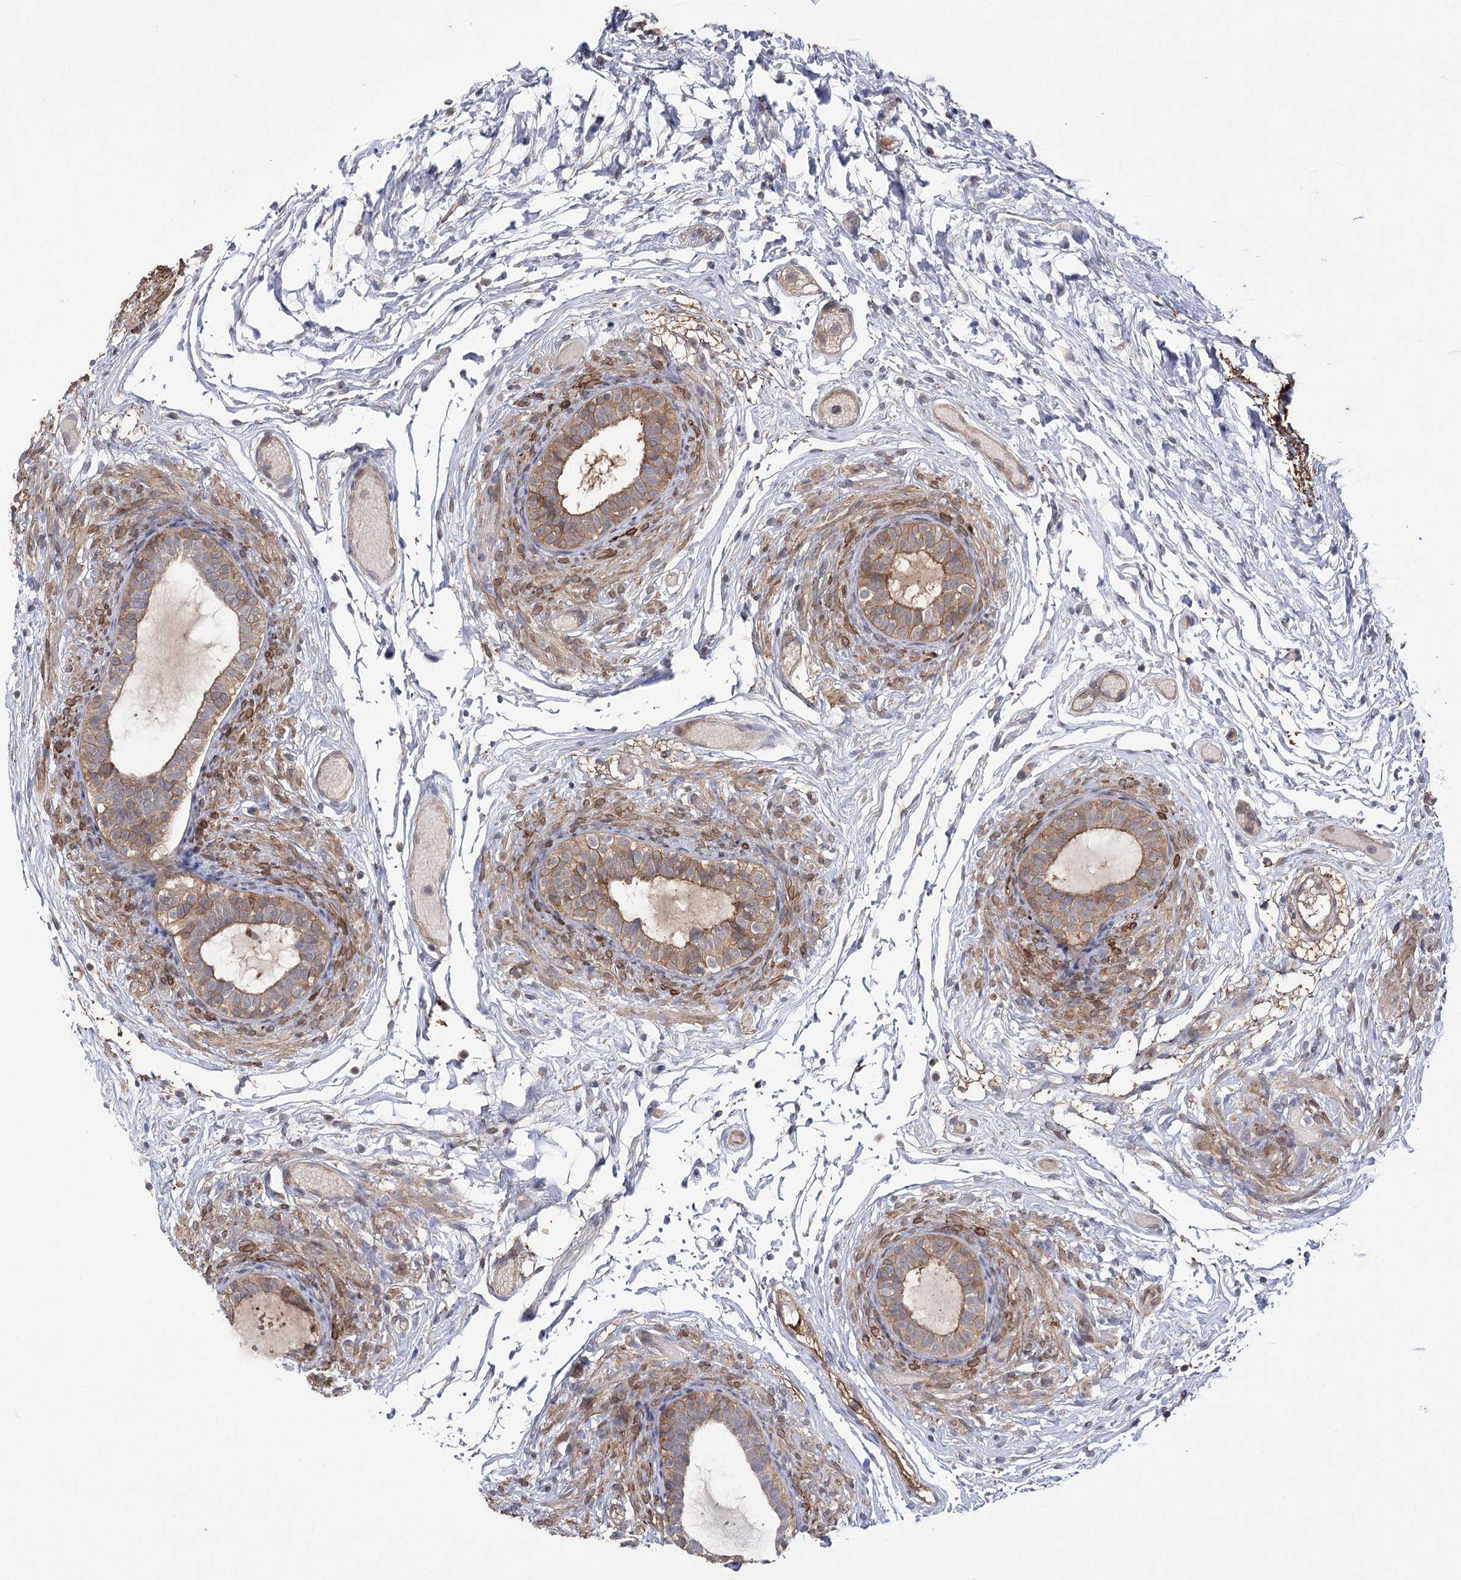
{"staining": {"intensity": "strong", "quantity": ">75%", "location": "cytoplasmic/membranous"}, "tissue": "epididymis", "cell_type": "Glandular cells", "image_type": "normal", "snomed": [{"axis": "morphology", "description": "Normal tissue, NOS"}, {"axis": "topography", "description": "Epididymis"}], "caption": "High-power microscopy captured an IHC histopathology image of benign epididymis, revealing strong cytoplasmic/membranous staining in approximately >75% of glandular cells.", "gene": "BCR", "patient": {"sex": "male", "age": 5}}